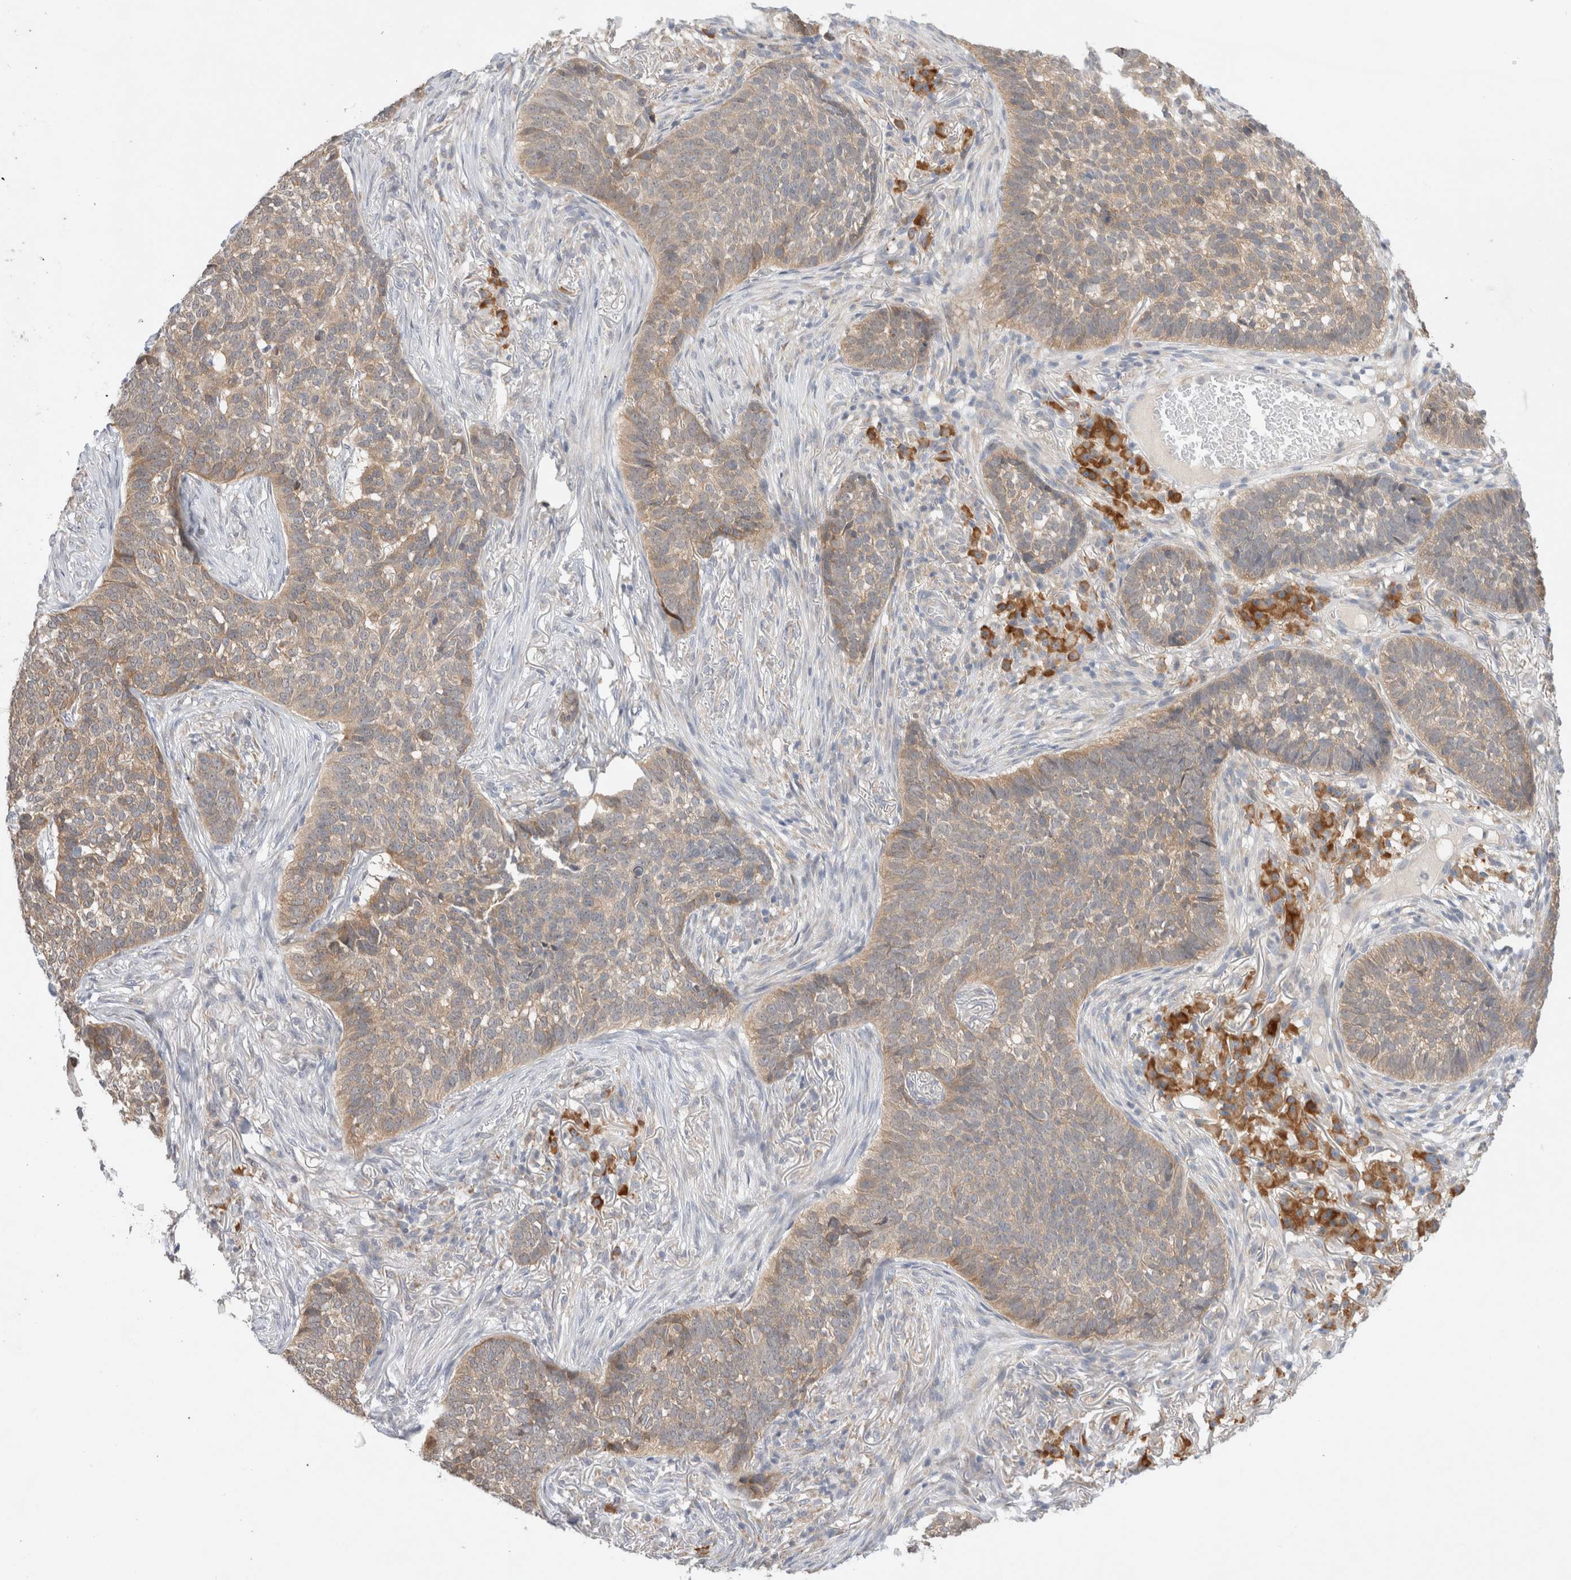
{"staining": {"intensity": "weak", "quantity": ">75%", "location": "cytoplasmic/membranous"}, "tissue": "skin cancer", "cell_type": "Tumor cells", "image_type": "cancer", "snomed": [{"axis": "morphology", "description": "Basal cell carcinoma"}, {"axis": "topography", "description": "Skin"}], "caption": "About >75% of tumor cells in human basal cell carcinoma (skin) demonstrate weak cytoplasmic/membranous protein expression as visualized by brown immunohistochemical staining.", "gene": "NEDD4L", "patient": {"sex": "male", "age": 85}}